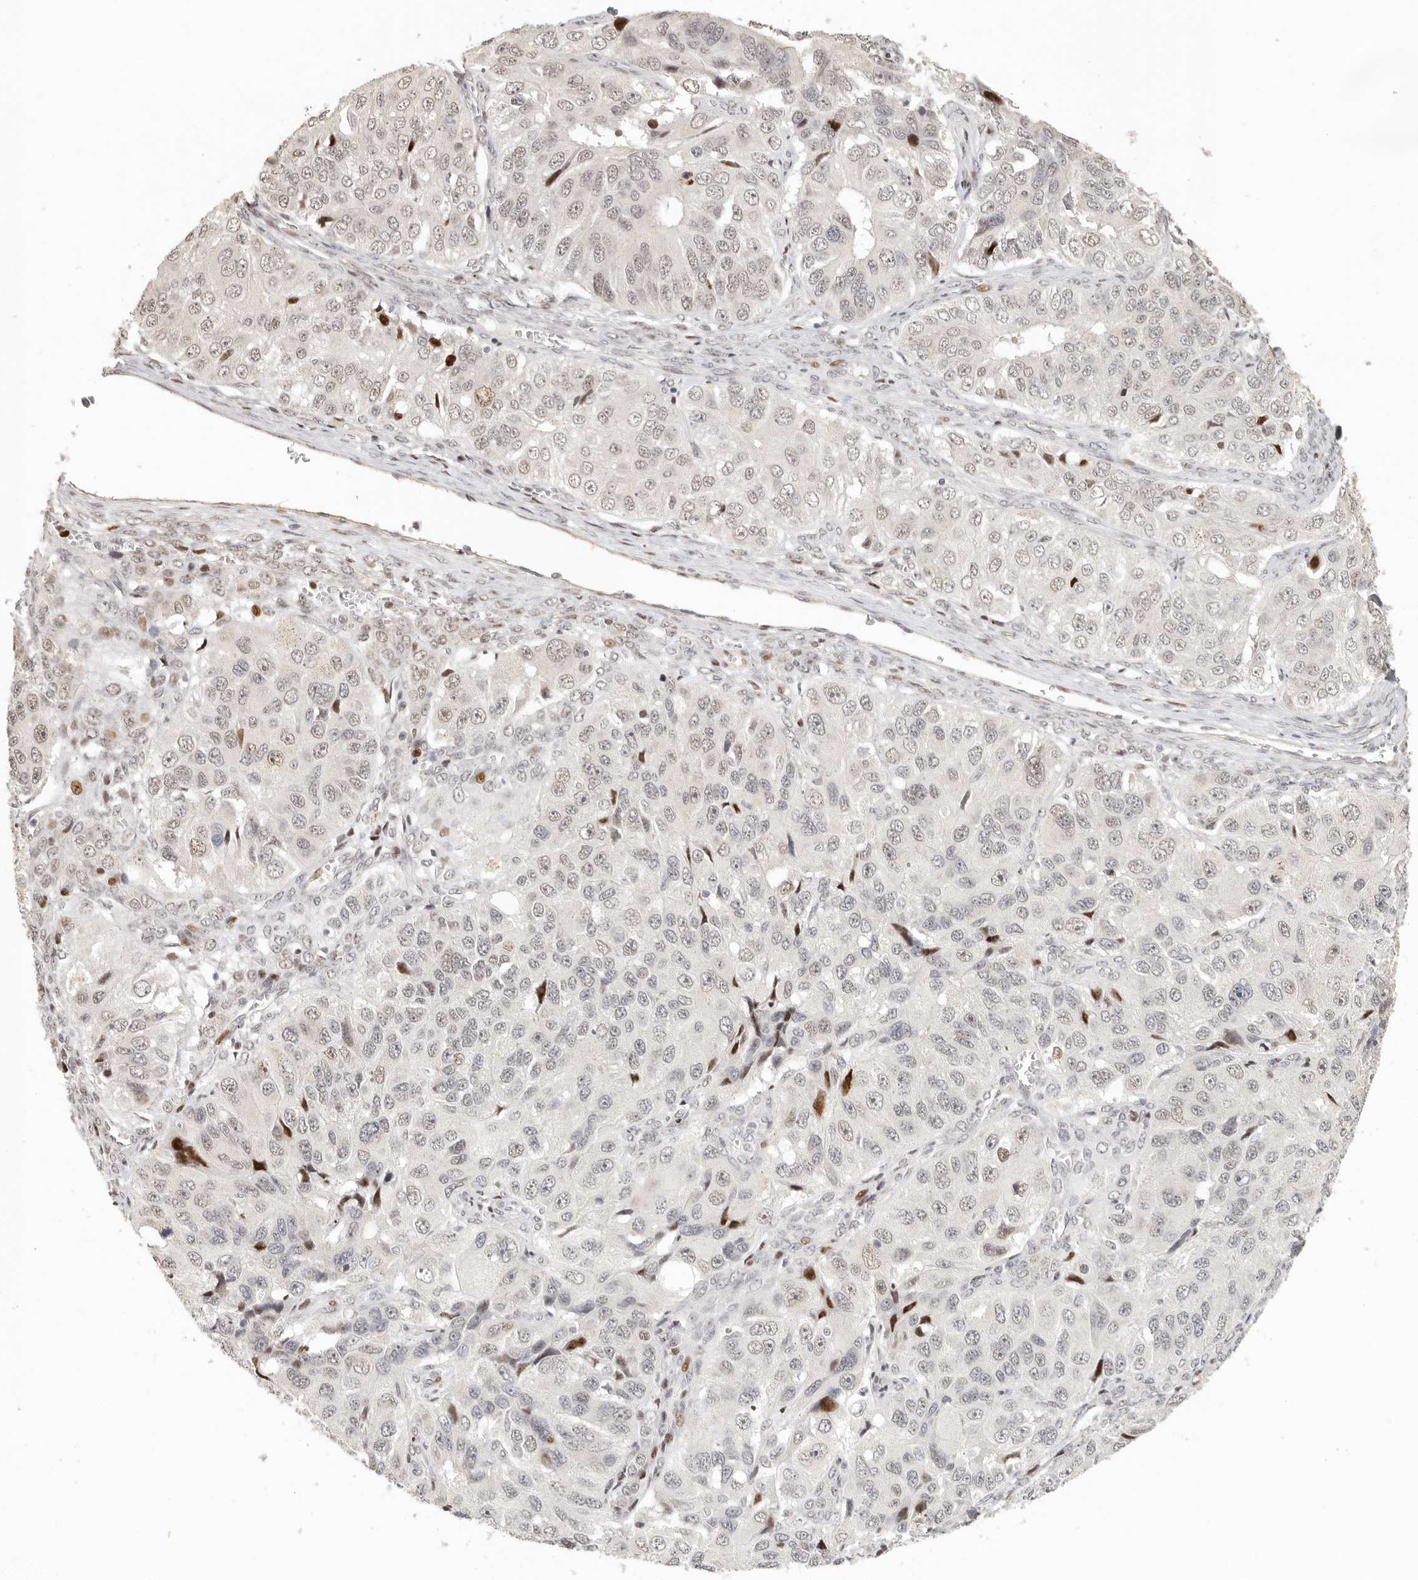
{"staining": {"intensity": "weak", "quantity": "25%-75%", "location": "nuclear"}, "tissue": "ovarian cancer", "cell_type": "Tumor cells", "image_type": "cancer", "snomed": [{"axis": "morphology", "description": "Carcinoma, endometroid"}, {"axis": "topography", "description": "Ovary"}], "caption": "Human ovarian cancer (endometroid carcinoma) stained with a brown dye displays weak nuclear positive staining in approximately 25%-75% of tumor cells.", "gene": "GPBP1L1", "patient": {"sex": "female", "age": 51}}